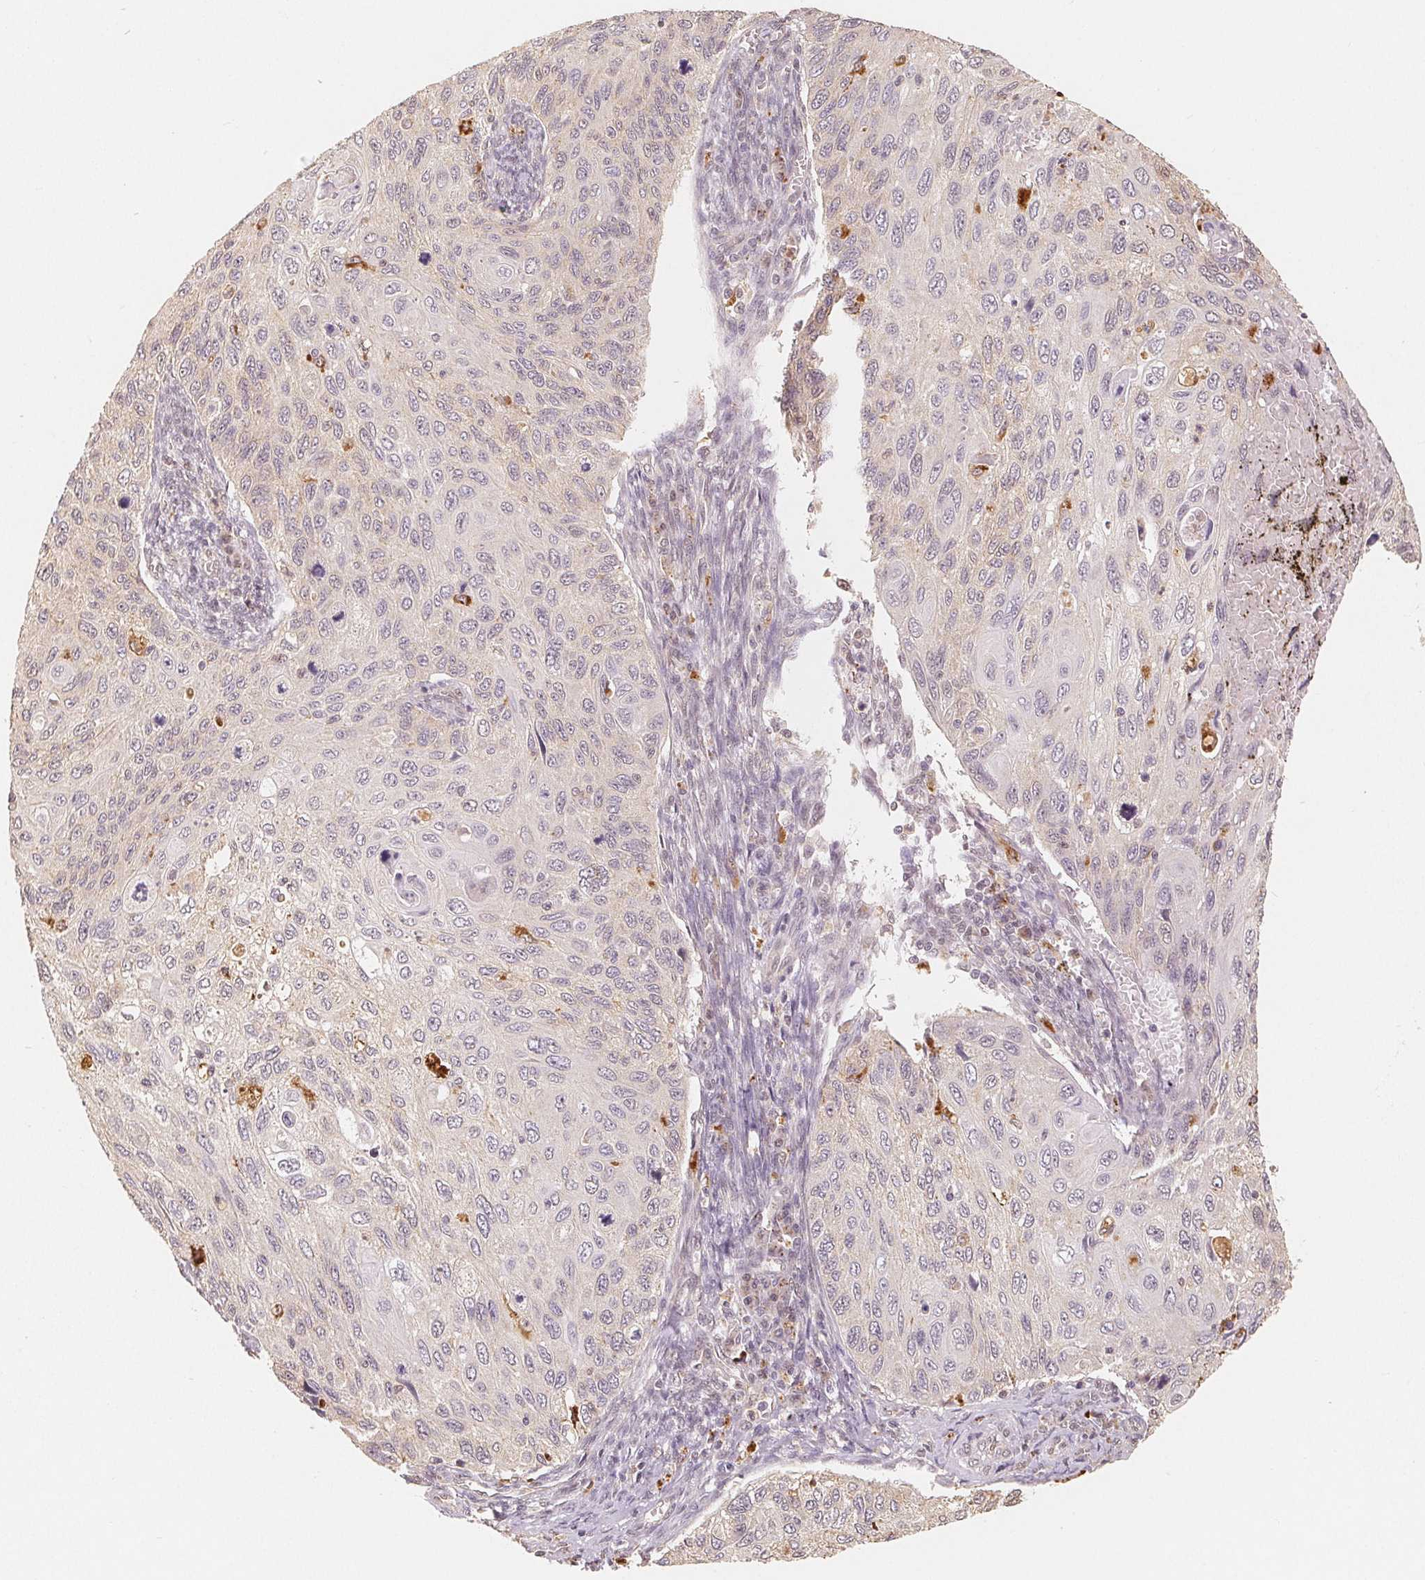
{"staining": {"intensity": "negative", "quantity": "none", "location": "none"}, "tissue": "cervical cancer", "cell_type": "Tumor cells", "image_type": "cancer", "snomed": [{"axis": "morphology", "description": "Squamous cell carcinoma, NOS"}, {"axis": "topography", "description": "Cervix"}], "caption": "DAB immunohistochemical staining of cervical cancer (squamous cell carcinoma) demonstrates no significant staining in tumor cells. (DAB (3,3'-diaminobenzidine) immunohistochemistry (IHC) with hematoxylin counter stain).", "gene": "GUSB", "patient": {"sex": "female", "age": 70}}